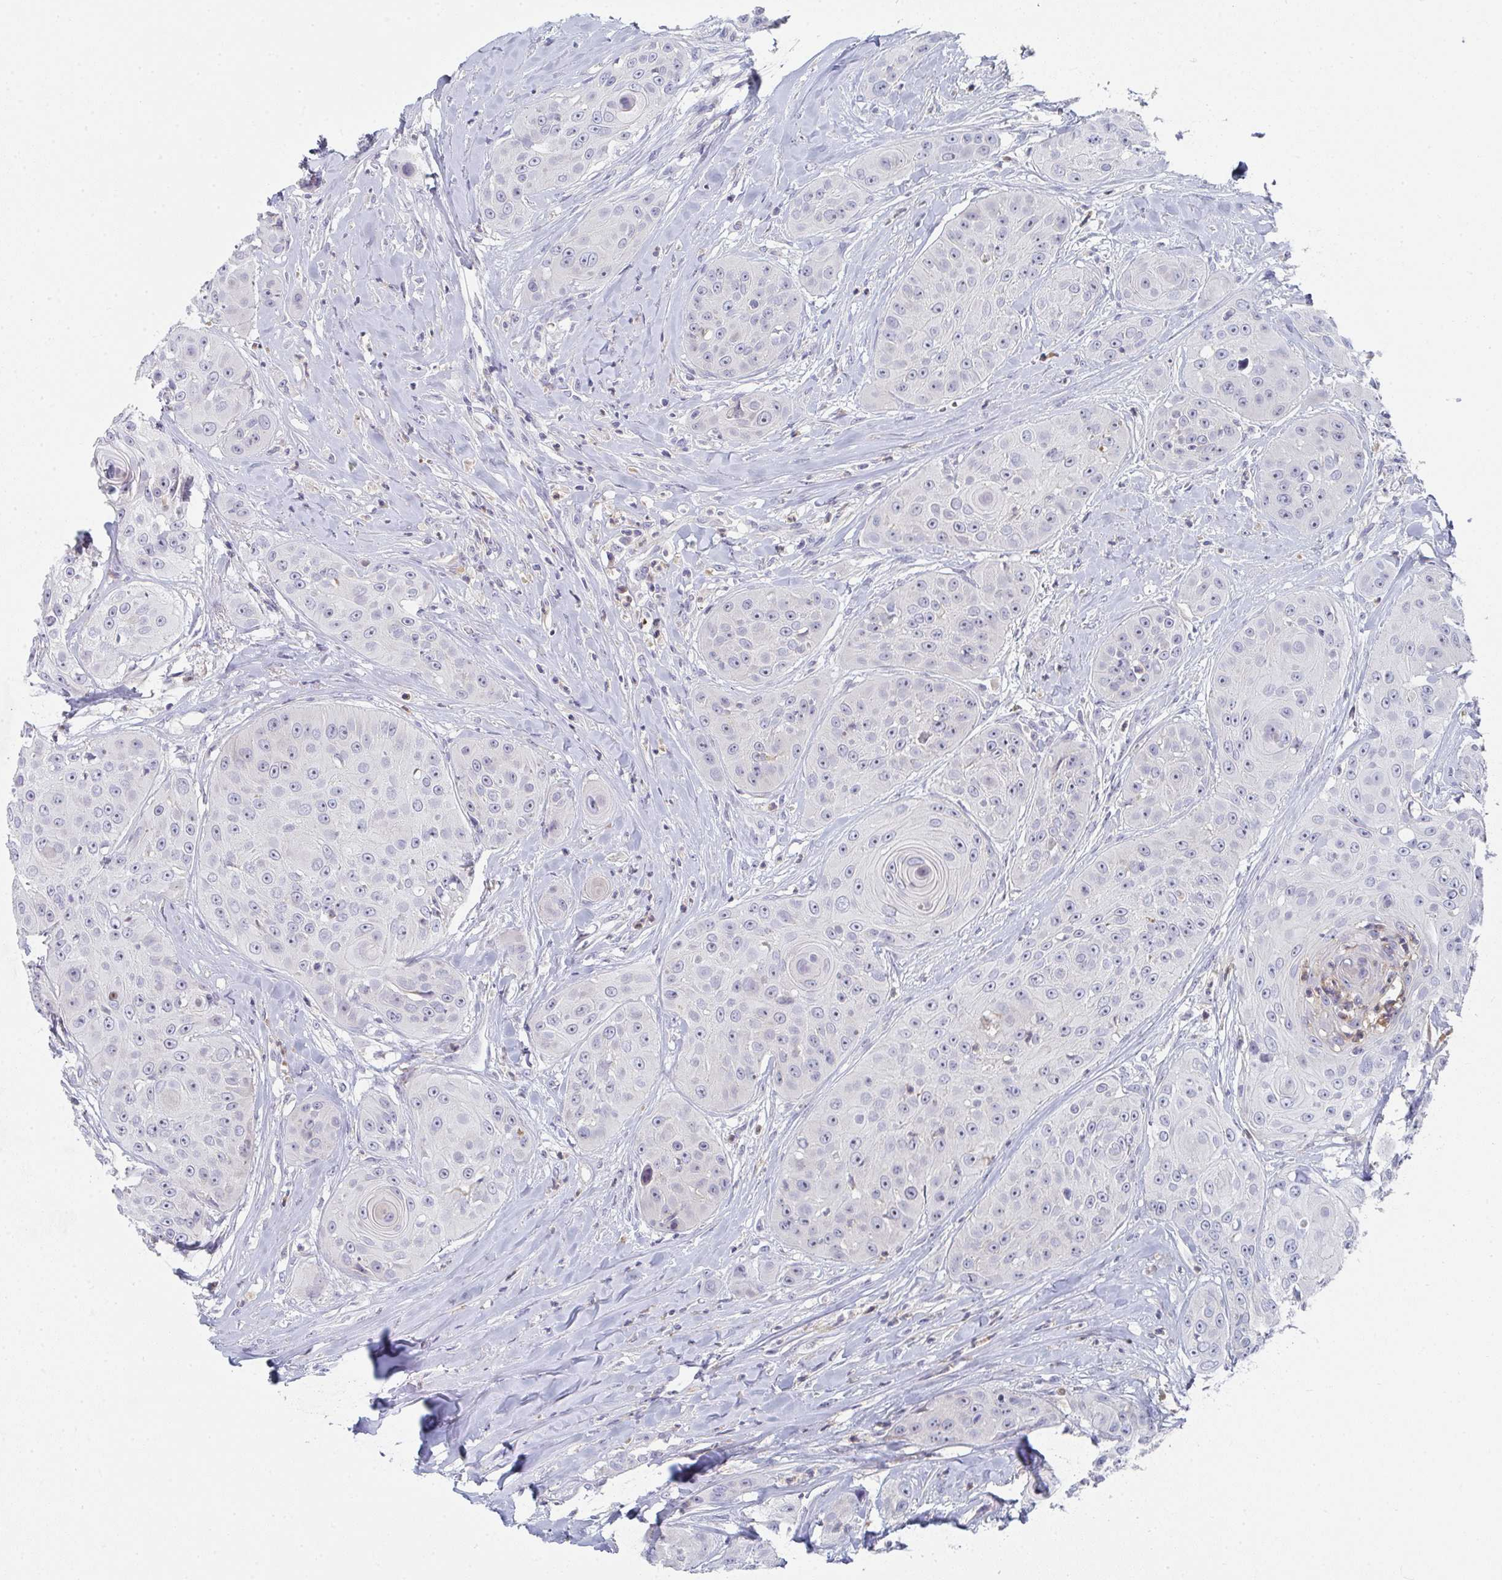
{"staining": {"intensity": "negative", "quantity": "none", "location": "none"}, "tissue": "head and neck cancer", "cell_type": "Tumor cells", "image_type": "cancer", "snomed": [{"axis": "morphology", "description": "Squamous cell carcinoma, NOS"}, {"axis": "topography", "description": "Head-Neck"}], "caption": "High magnification brightfield microscopy of squamous cell carcinoma (head and neck) stained with DAB (brown) and counterstained with hematoxylin (blue): tumor cells show no significant staining.", "gene": "KLHL33", "patient": {"sex": "male", "age": 83}}